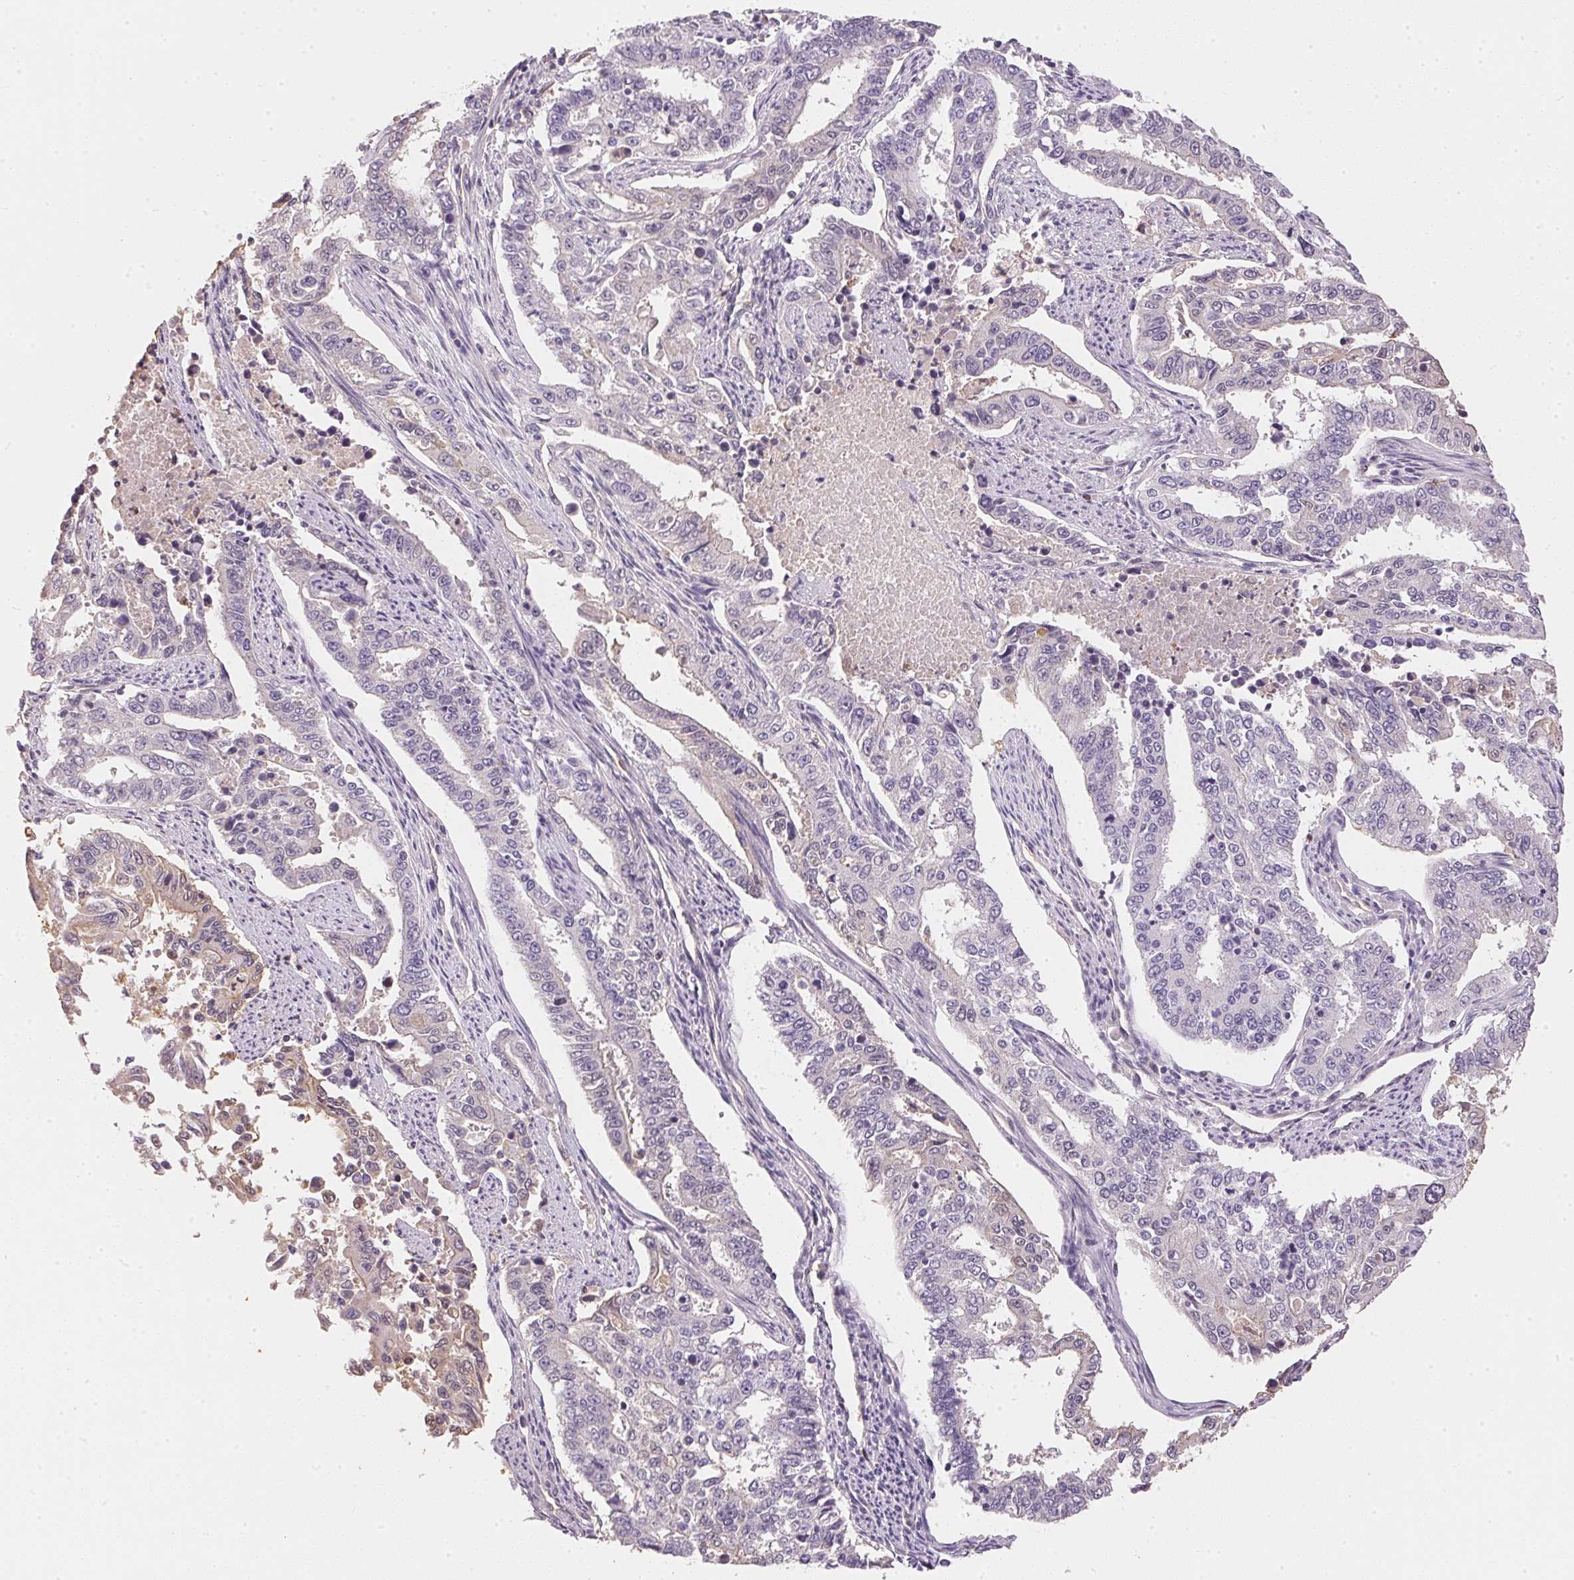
{"staining": {"intensity": "negative", "quantity": "none", "location": "none"}, "tissue": "endometrial cancer", "cell_type": "Tumor cells", "image_type": "cancer", "snomed": [{"axis": "morphology", "description": "Adenocarcinoma, NOS"}, {"axis": "topography", "description": "Uterus"}], "caption": "IHC image of adenocarcinoma (endometrial) stained for a protein (brown), which shows no positivity in tumor cells.", "gene": "S100A3", "patient": {"sex": "female", "age": 59}}